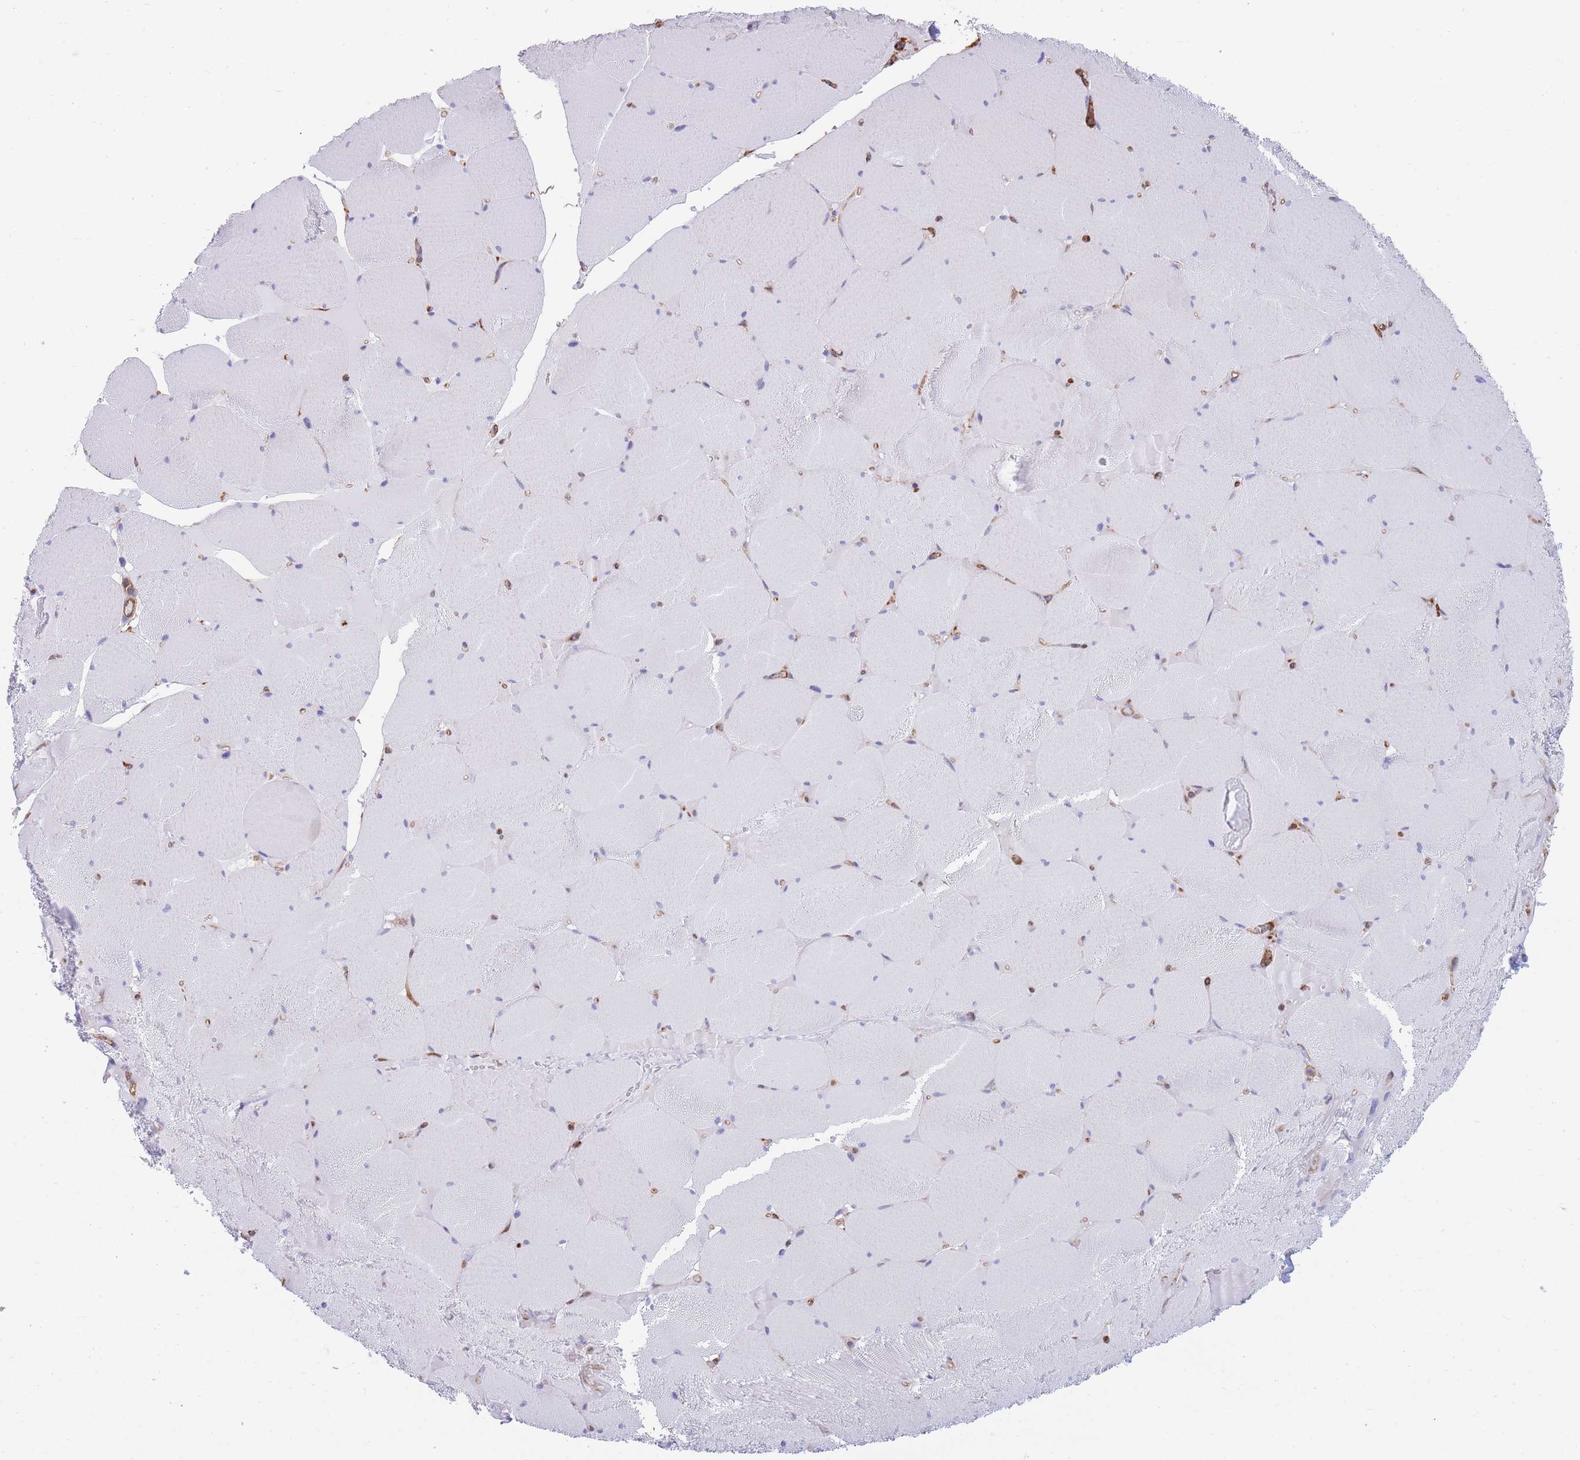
{"staining": {"intensity": "negative", "quantity": "none", "location": "none"}, "tissue": "skeletal muscle", "cell_type": "Myocytes", "image_type": "normal", "snomed": [{"axis": "morphology", "description": "Normal tissue, NOS"}, {"axis": "topography", "description": "Skeletal muscle"}, {"axis": "topography", "description": "Head-Neck"}], "caption": "The image demonstrates no staining of myocytes in normal skeletal muscle. Nuclei are stained in blue.", "gene": "LRRN4CL", "patient": {"sex": "male", "age": 66}}